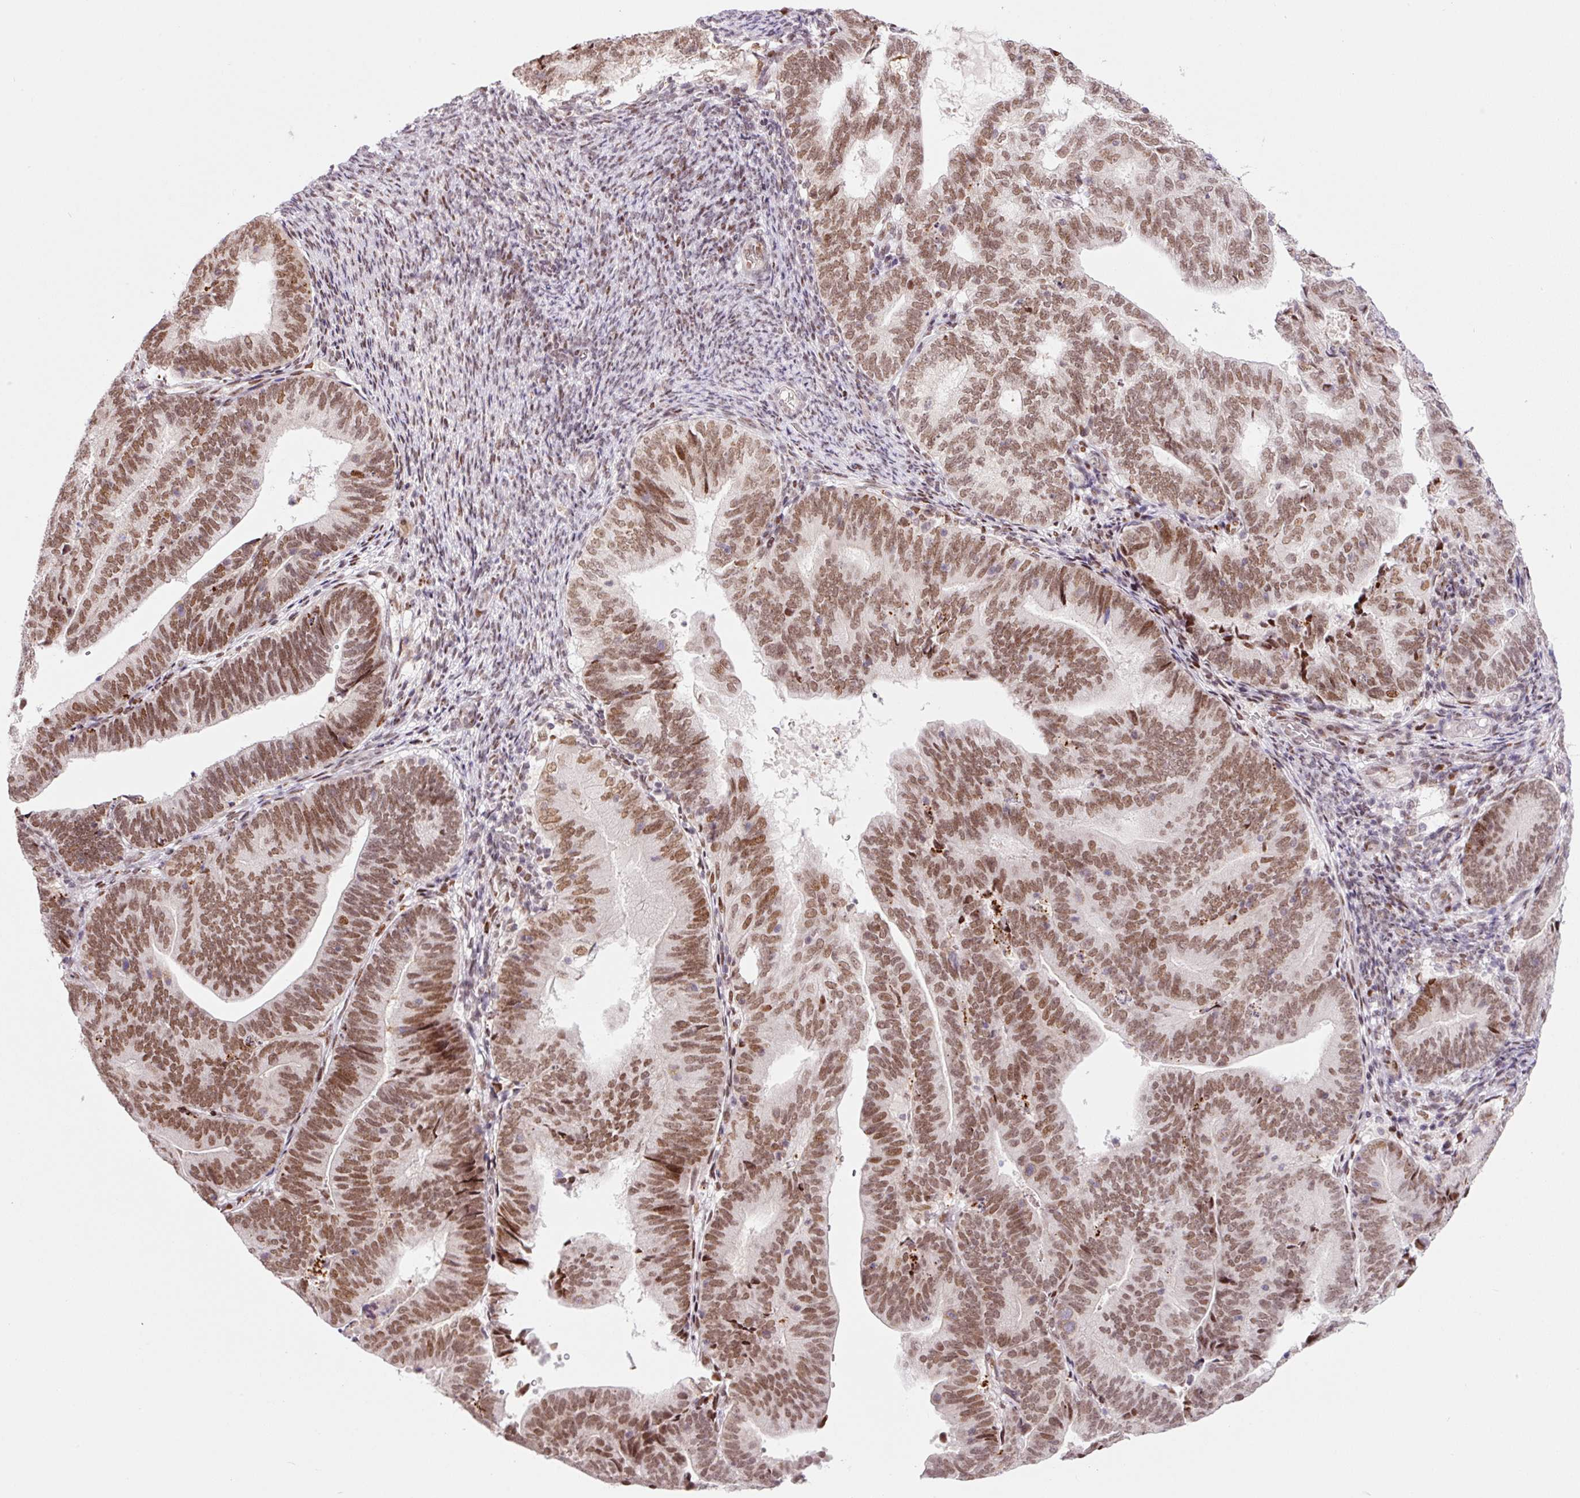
{"staining": {"intensity": "moderate", "quantity": ">75%", "location": "nuclear"}, "tissue": "endometrial cancer", "cell_type": "Tumor cells", "image_type": "cancer", "snomed": [{"axis": "morphology", "description": "Adenocarcinoma, NOS"}, {"axis": "topography", "description": "Endometrium"}], "caption": "Human endometrial adenocarcinoma stained with a protein marker exhibits moderate staining in tumor cells.", "gene": "CCNL2", "patient": {"sex": "female", "age": 70}}